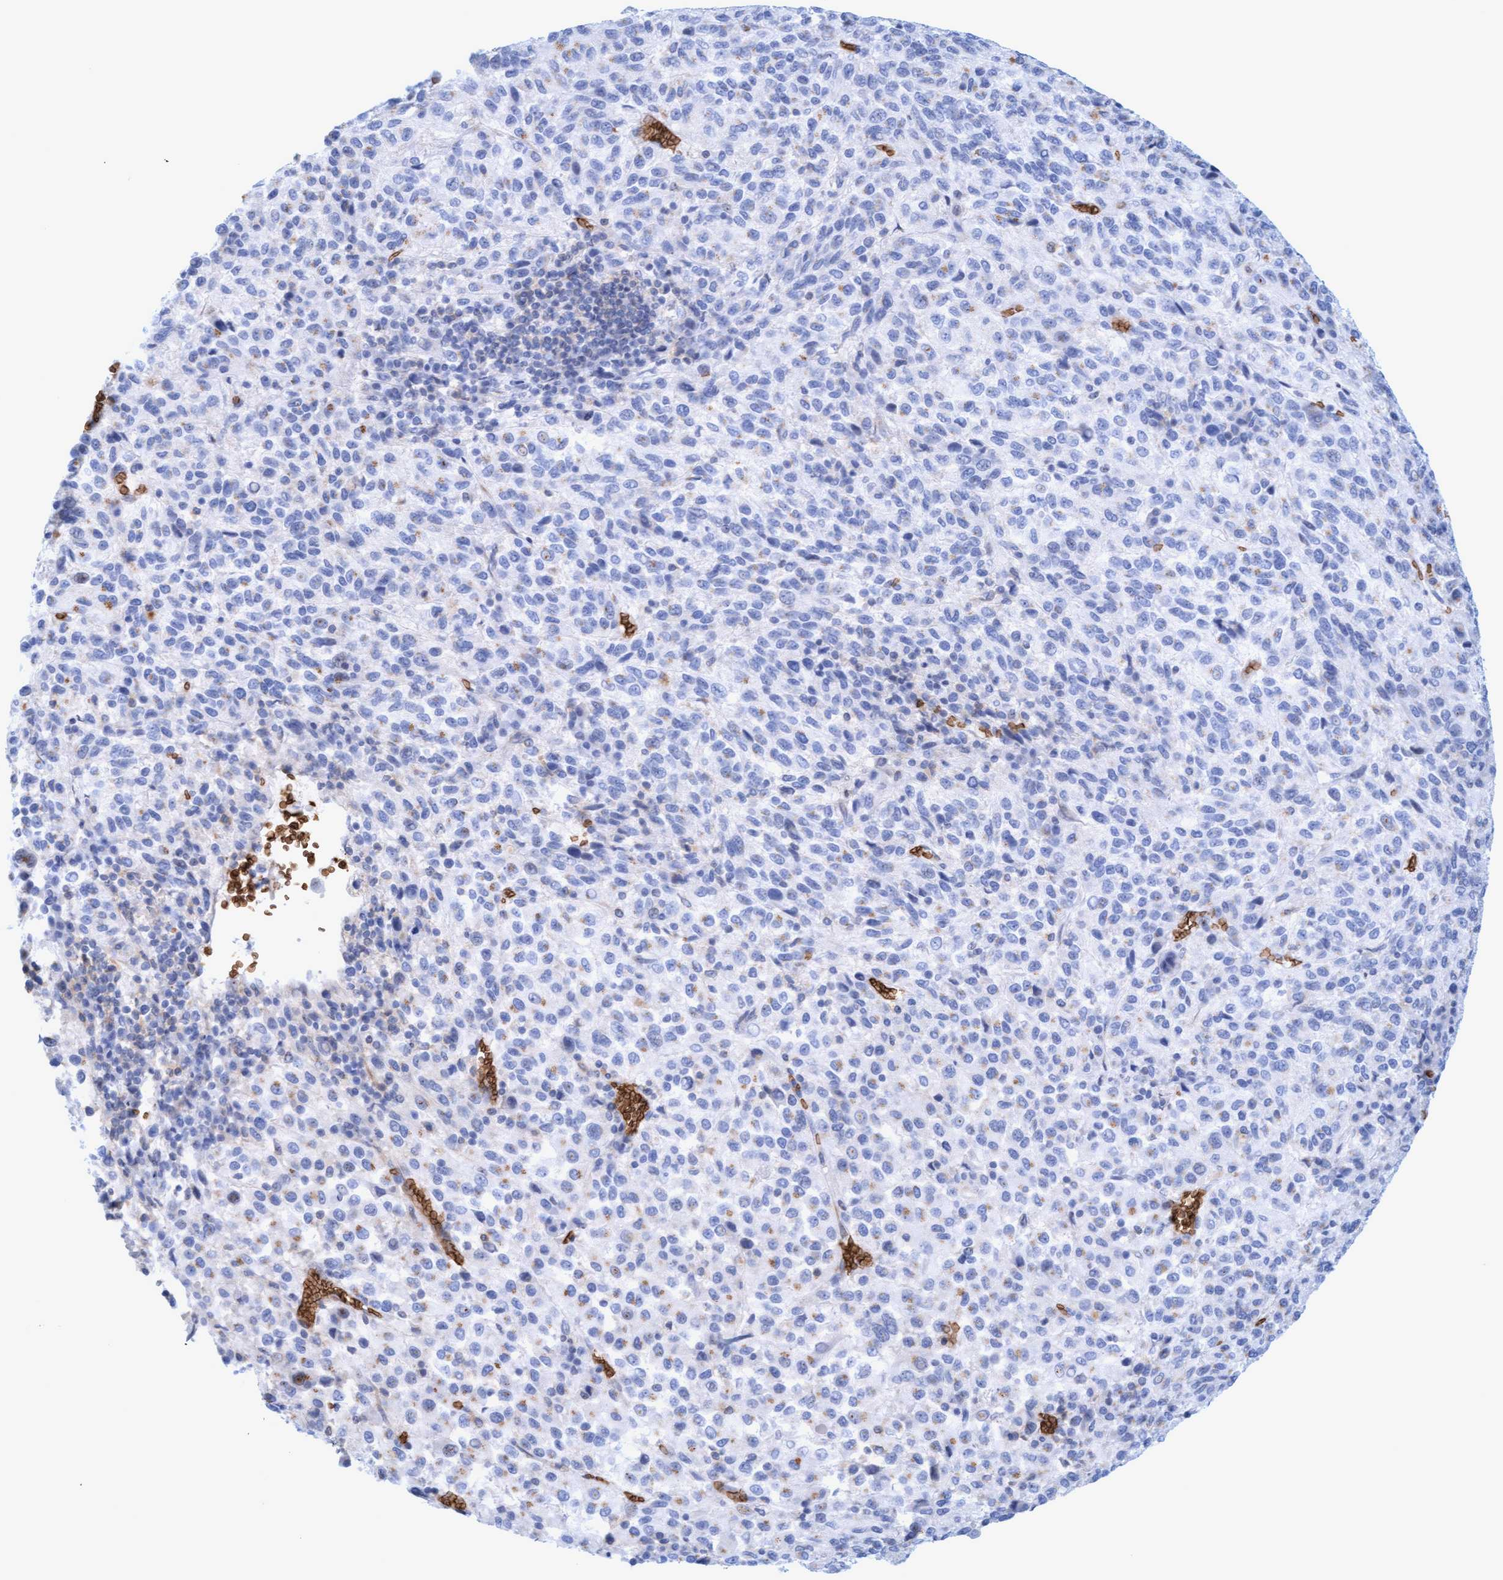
{"staining": {"intensity": "negative", "quantity": "none", "location": "none"}, "tissue": "melanoma", "cell_type": "Tumor cells", "image_type": "cancer", "snomed": [{"axis": "morphology", "description": "Malignant melanoma, Metastatic site"}, {"axis": "topography", "description": "Lung"}], "caption": "Human melanoma stained for a protein using immunohistochemistry demonstrates no expression in tumor cells.", "gene": "SPEM2", "patient": {"sex": "male", "age": 64}}